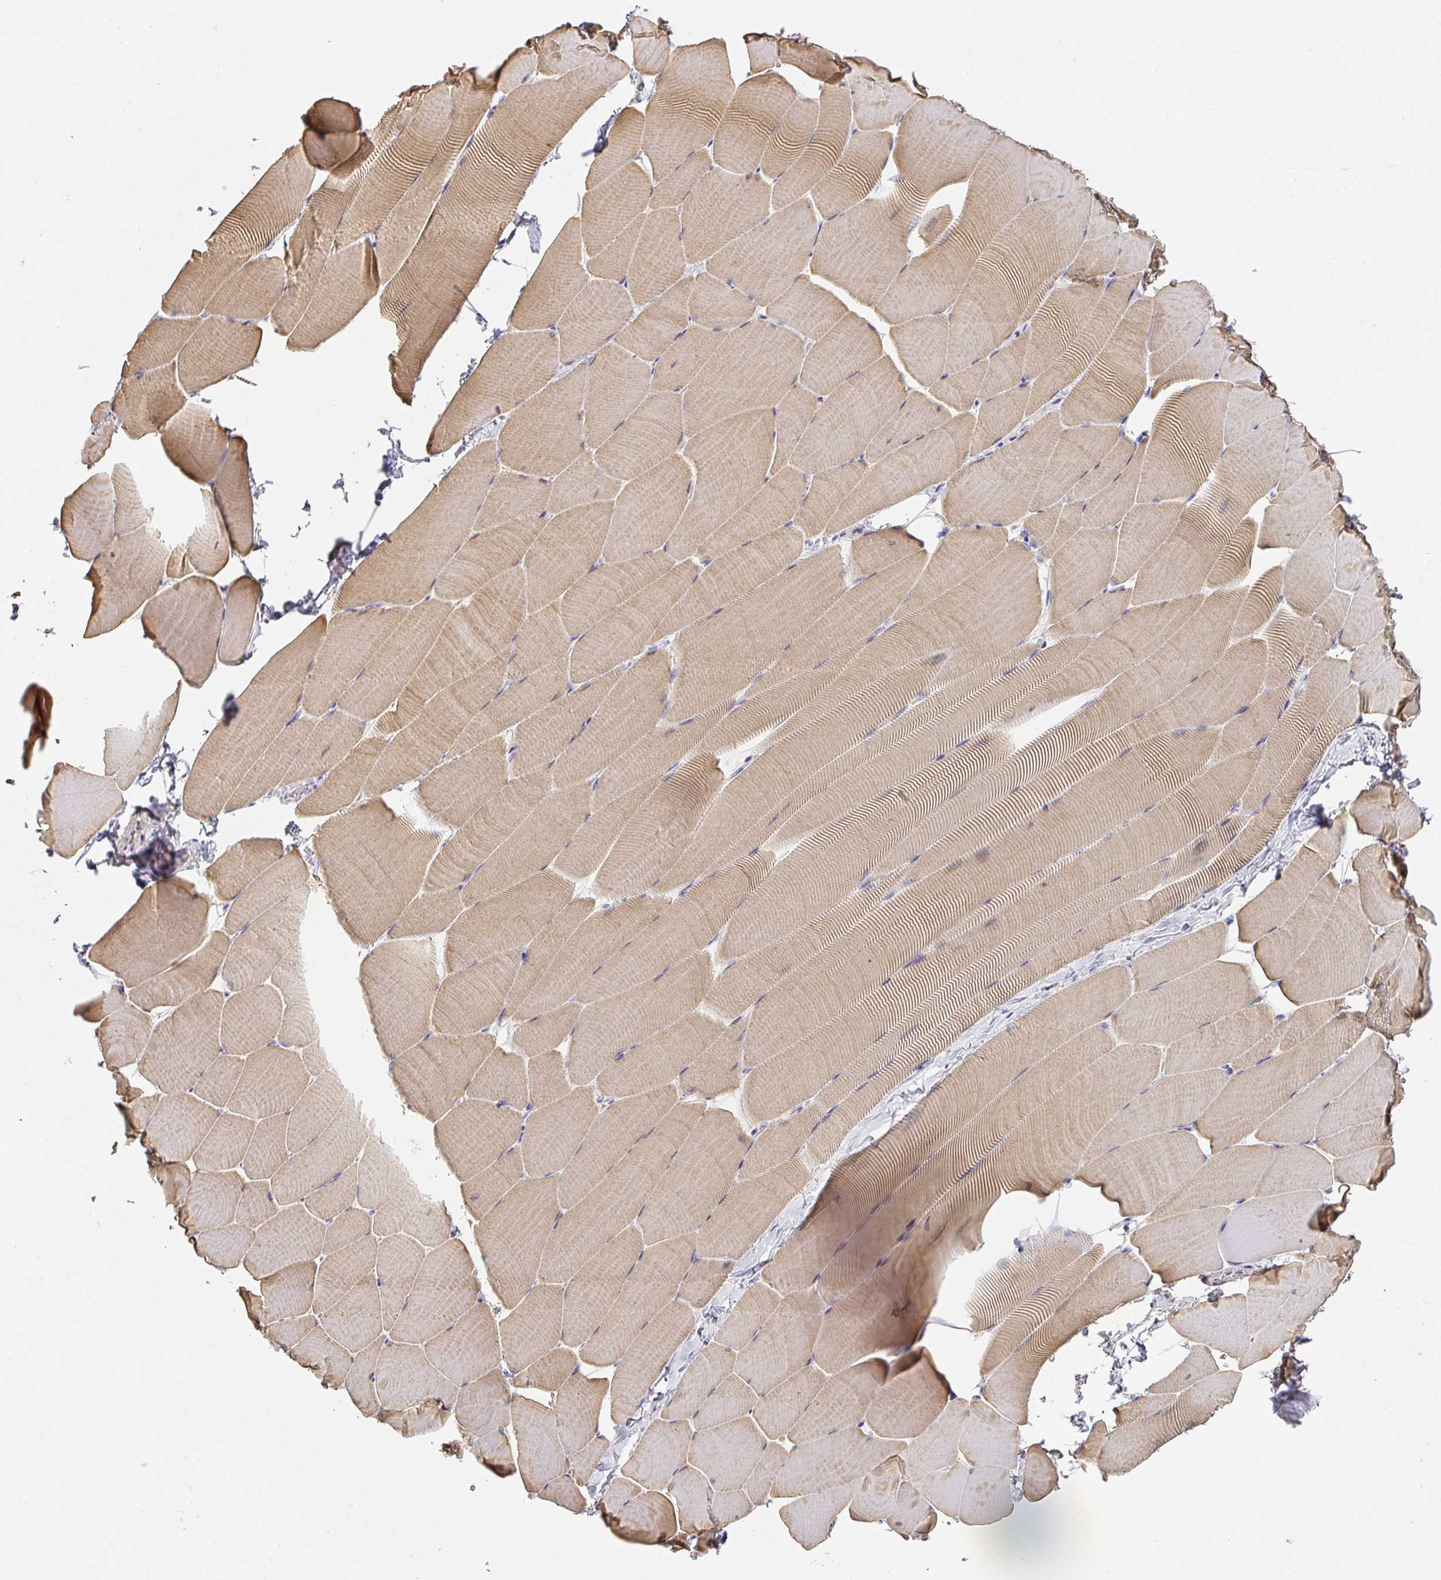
{"staining": {"intensity": "moderate", "quantity": ">75%", "location": "cytoplasmic/membranous"}, "tissue": "skeletal muscle", "cell_type": "Myocytes", "image_type": "normal", "snomed": [{"axis": "morphology", "description": "Normal tissue, NOS"}, {"axis": "topography", "description": "Skeletal muscle"}], "caption": "Skeletal muscle was stained to show a protein in brown. There is medium levels of moderate cytoplasmic/membranous expression in approximately >75% of myocytes.", "gene": "FOXN4", "patient": {"sex": "male", "age": 25}}